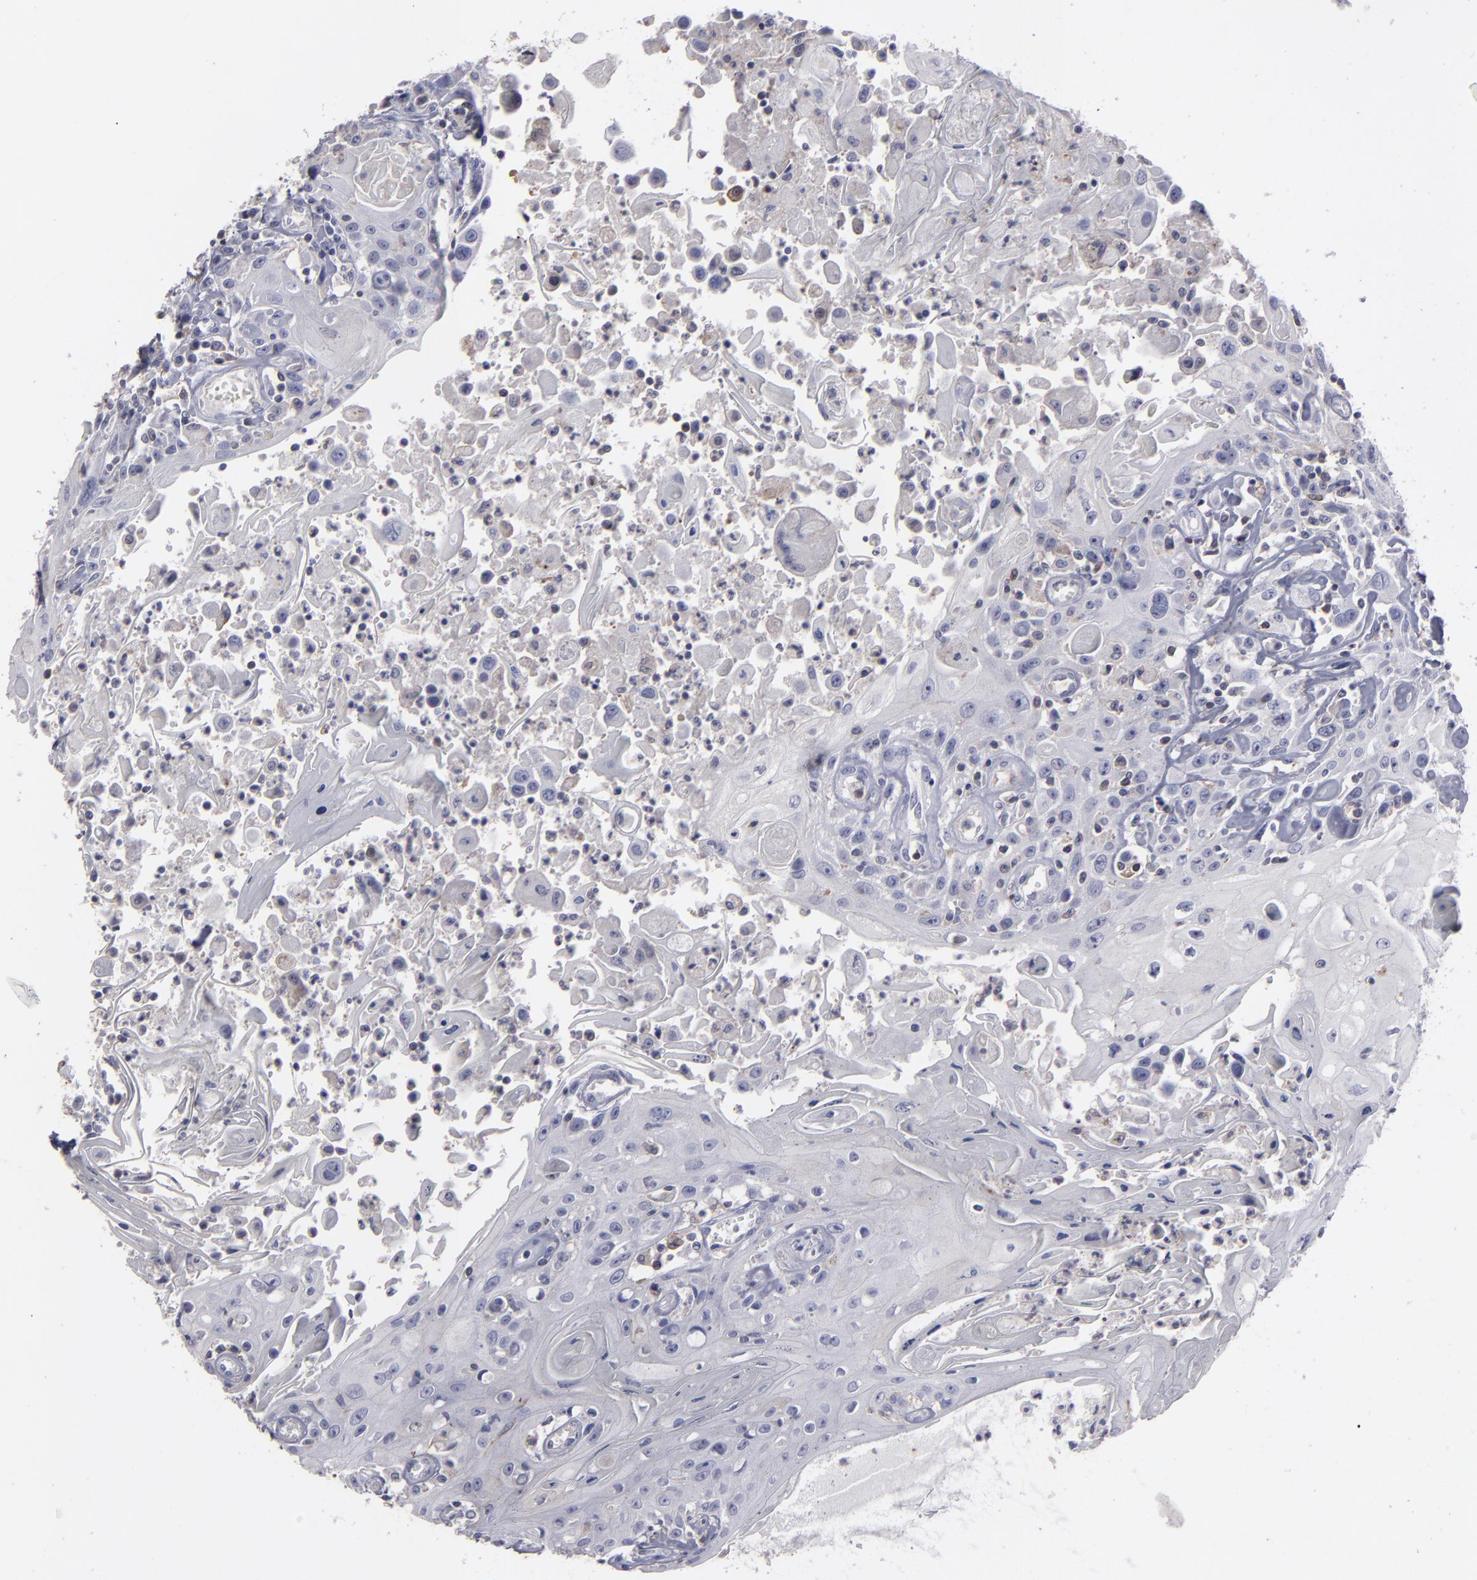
{"staining": {"intensity": "weak", "quantity": "<25%", "location": "cytoplasmic/membranous"}, "tissue": "head and neck cancer", "cell_type": "Tumor cells", "image_type": "cancer", "snomed": [{"axis": "morphology", "description": "Squamous cell carcinoma, NOS"}, {"axis": "topography", "description": "Oral tissue"}, {"axis": "topography", "description": "Head-Neck"}], "caption": "IHC micrograph of human squamous cell carcinoma (head and neck) stained for a protein (brown), which shows no positivity in tumor cells. The staining was performed using DAB to visualize the protein expression in brown, while the nuclei were stained in blue with hematoxylin (Magnification: 20x).", "gene": "SEMA3G", "patient": {"sex": "female", "age": 76}}